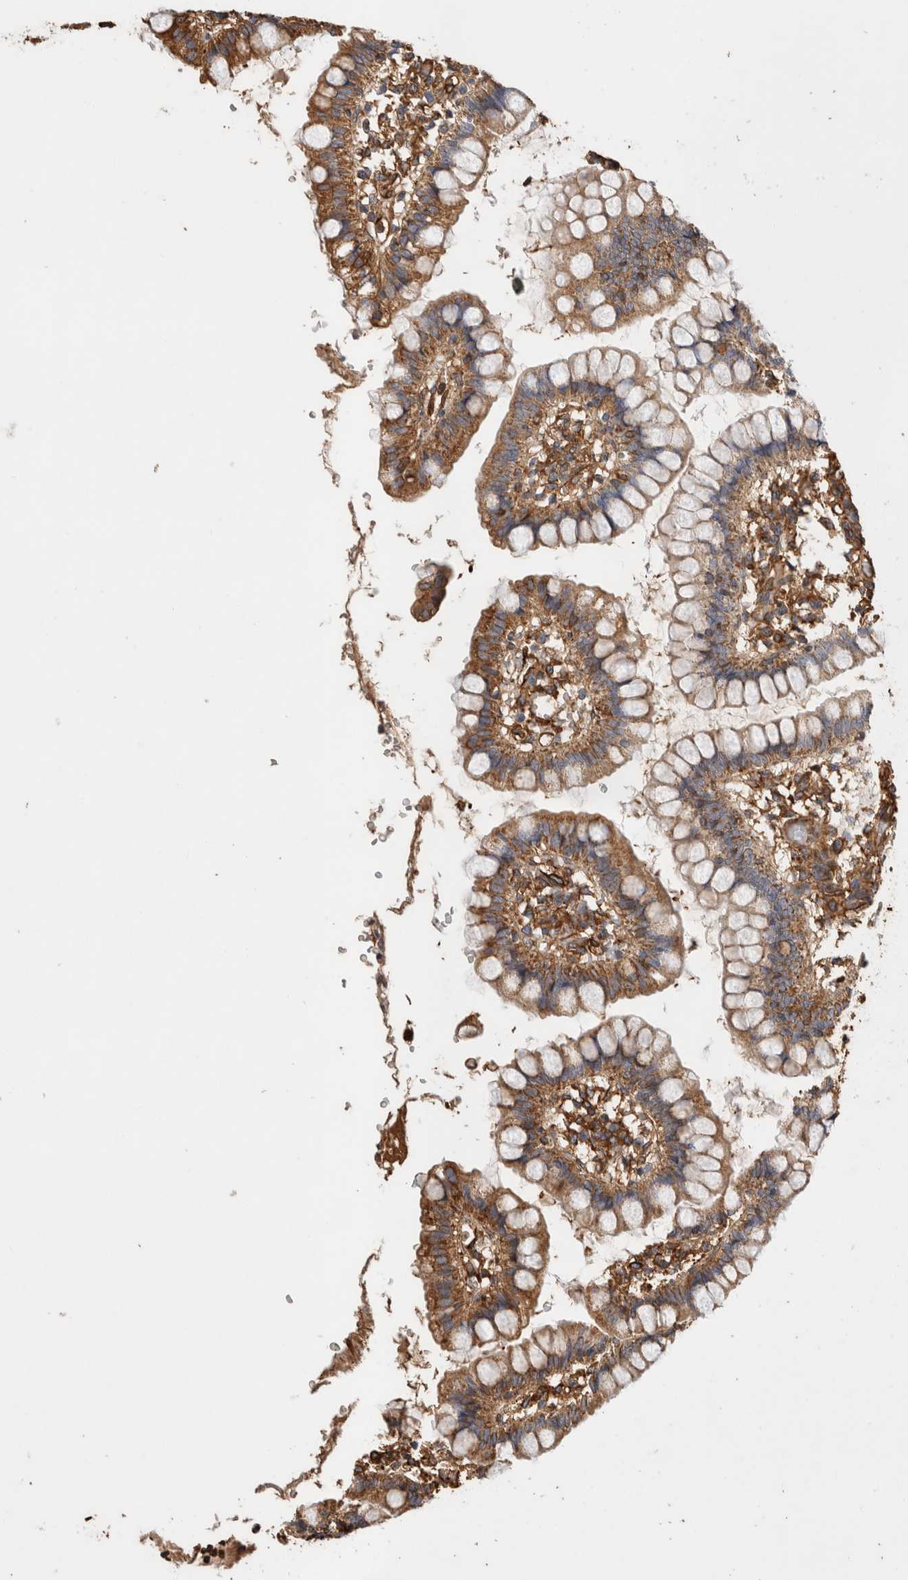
{"staining": {"intensity": "moderate", "quantity": ">75%", "location": "cytoplasmic/membranous"}, "tissue": "small intestine", "cell_type": "Glandular cells", "image_type": "normal", "snomed": [{"axis": "morphology", "description": "Normal tissue, NOS"}, {"axis": "morphology", "description": "Developmental malformation"}, {"axis": "topography", "description": "Small intestine"}], "caption": "Immunohistochemistry (DAB (3,3'-diaminobenzidine)) staining of normal small intestine displays moderate cytoplasmic/membranous protein positivity in about >75% of glandular cells.", "gene": "ZNF397", "patient": {"sex": "male"}}